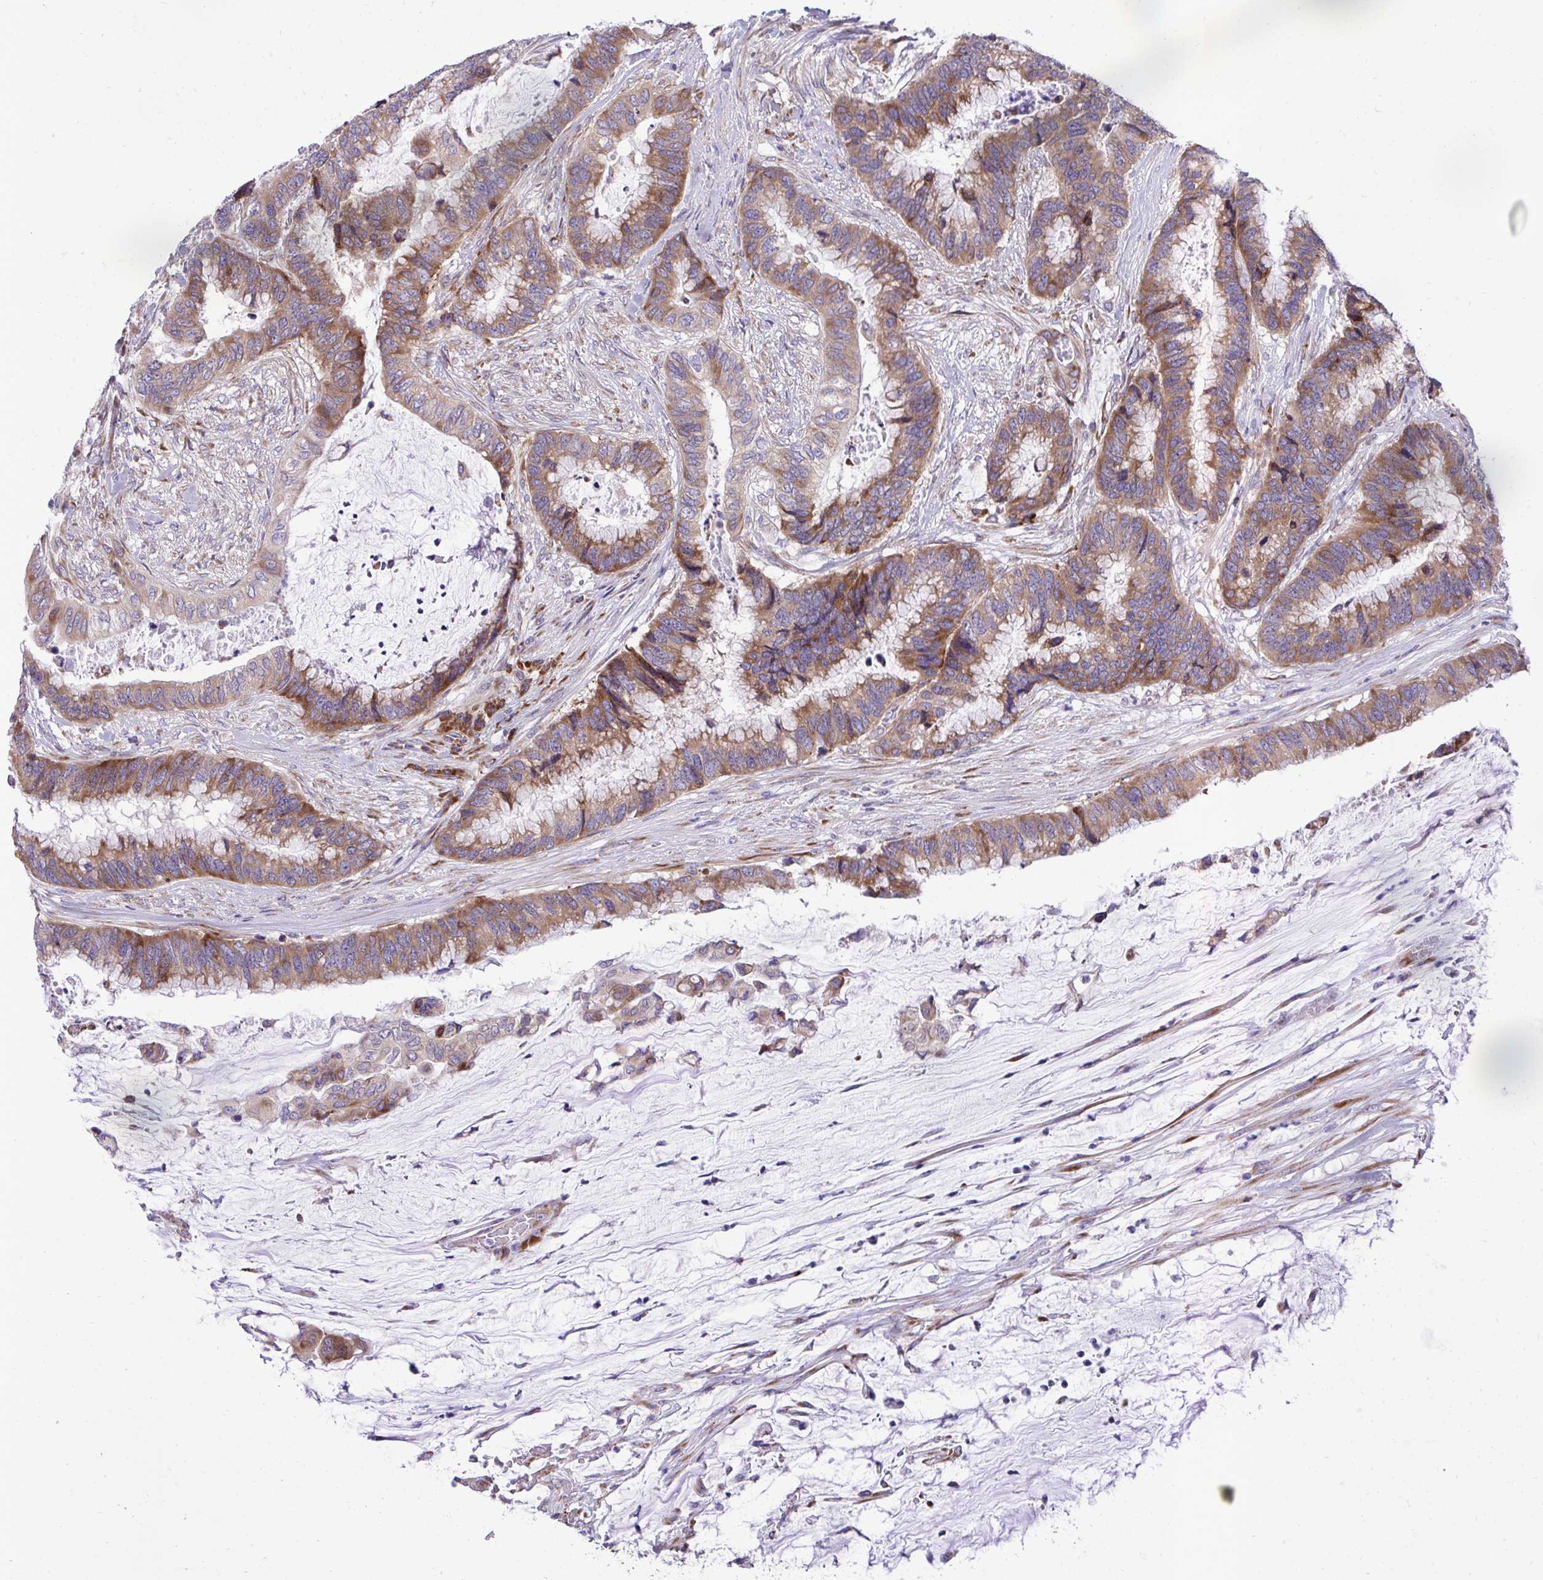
{"staining": {"intensity": "moderate", "quantity": ">75%", "location": "cytoplasmic/membranous"}, "tissue": "colorectal cancer", "cell_type": "Tumor cells", "image_type": "cancer", "snomed": [{"axis": "morphology", "description": "Adenocarcinoma, NOS"}, {"axis": "topography", "description": "Rectum"}], "caption": "Immunohistochemistry (IHC) of human colorectal cancer displays medium levels of moderate cytoplasmic/membranous staining in about >75% of tumor cells.", "gene": "RPS15", "patient": {"sex": "female", "age": 59}}